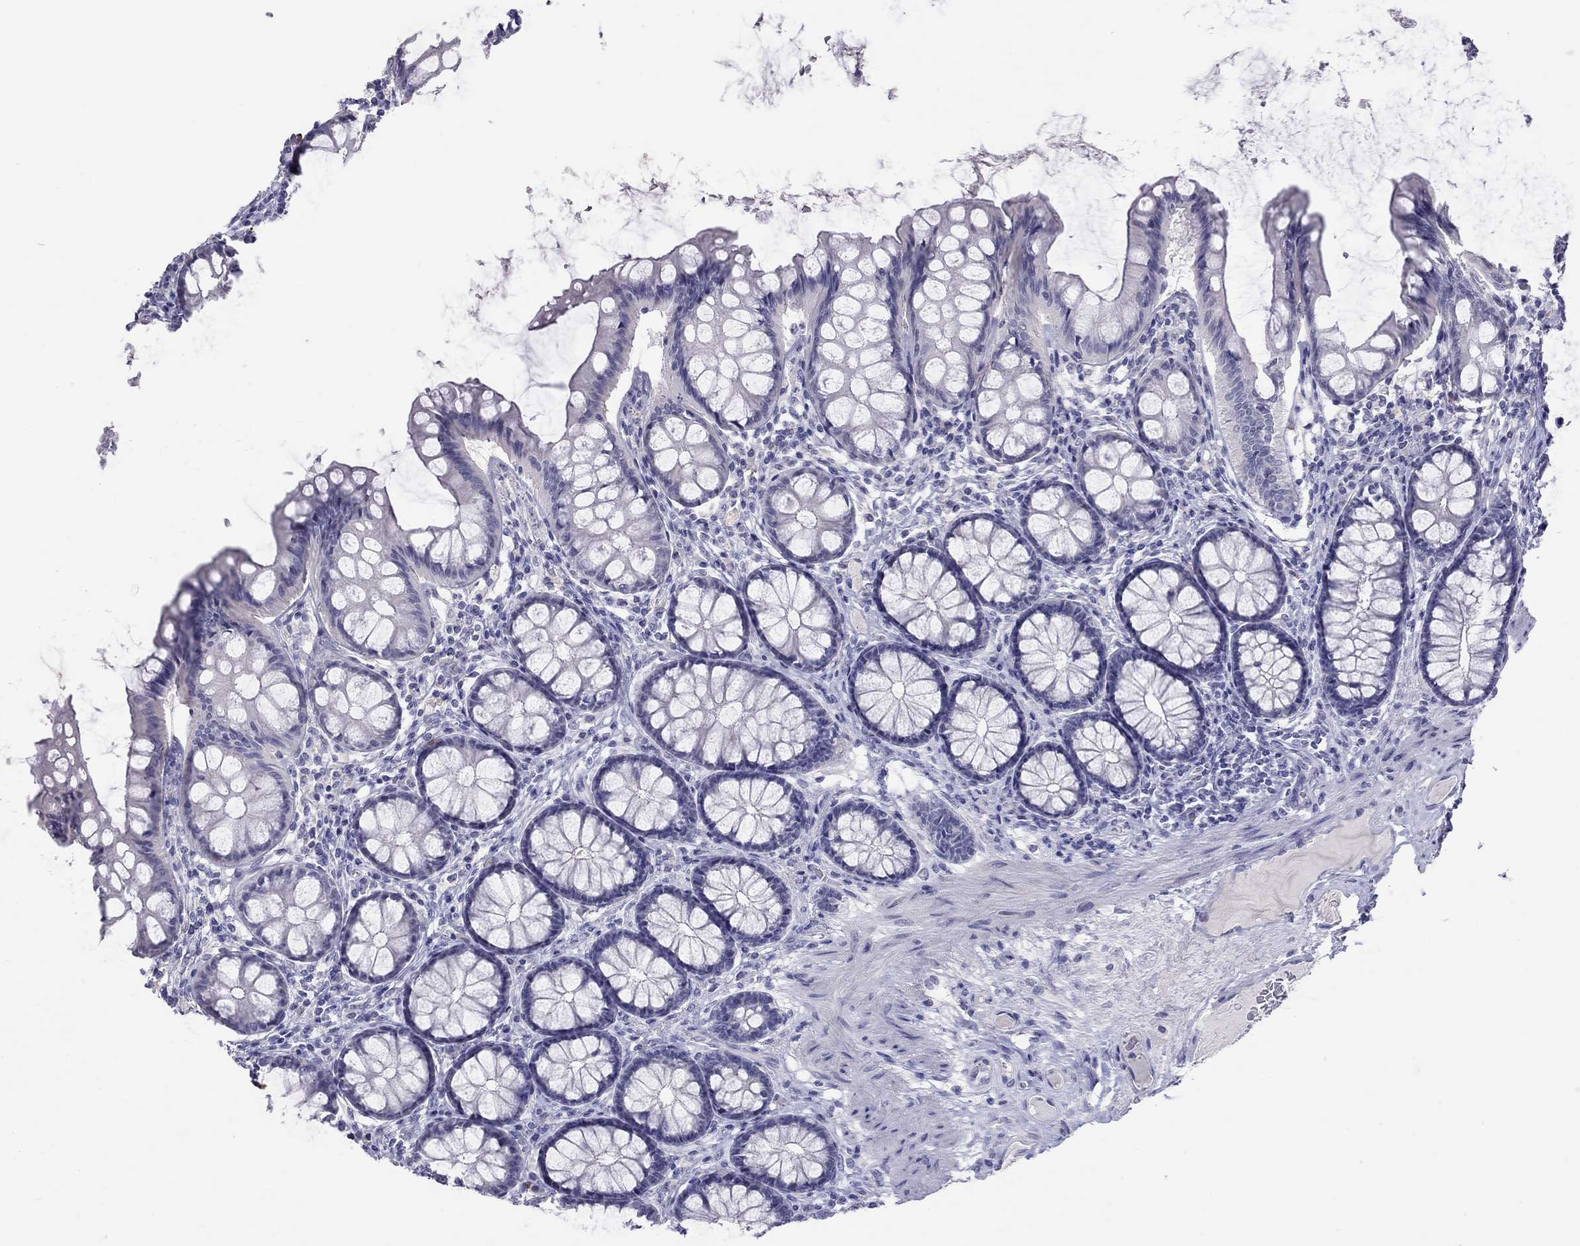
{"staining": {"intensity": "negative", "quantity": "none", "location": "none"}, "tissue": "colon", "cell_type": "Endothelial cells", "image_type": "normal", "snomed": [{"axis": "morphology", "description": "Normal tissue, NOS"}, {"axis": "topography", "description": "Colon"}], "caption": "IHC histopathology image of benign colon stained for a protein (brown), which reveals no staining in endothelial cells.", "gene": "MUC16", "patient": {"sex": "female", "age": 65}}